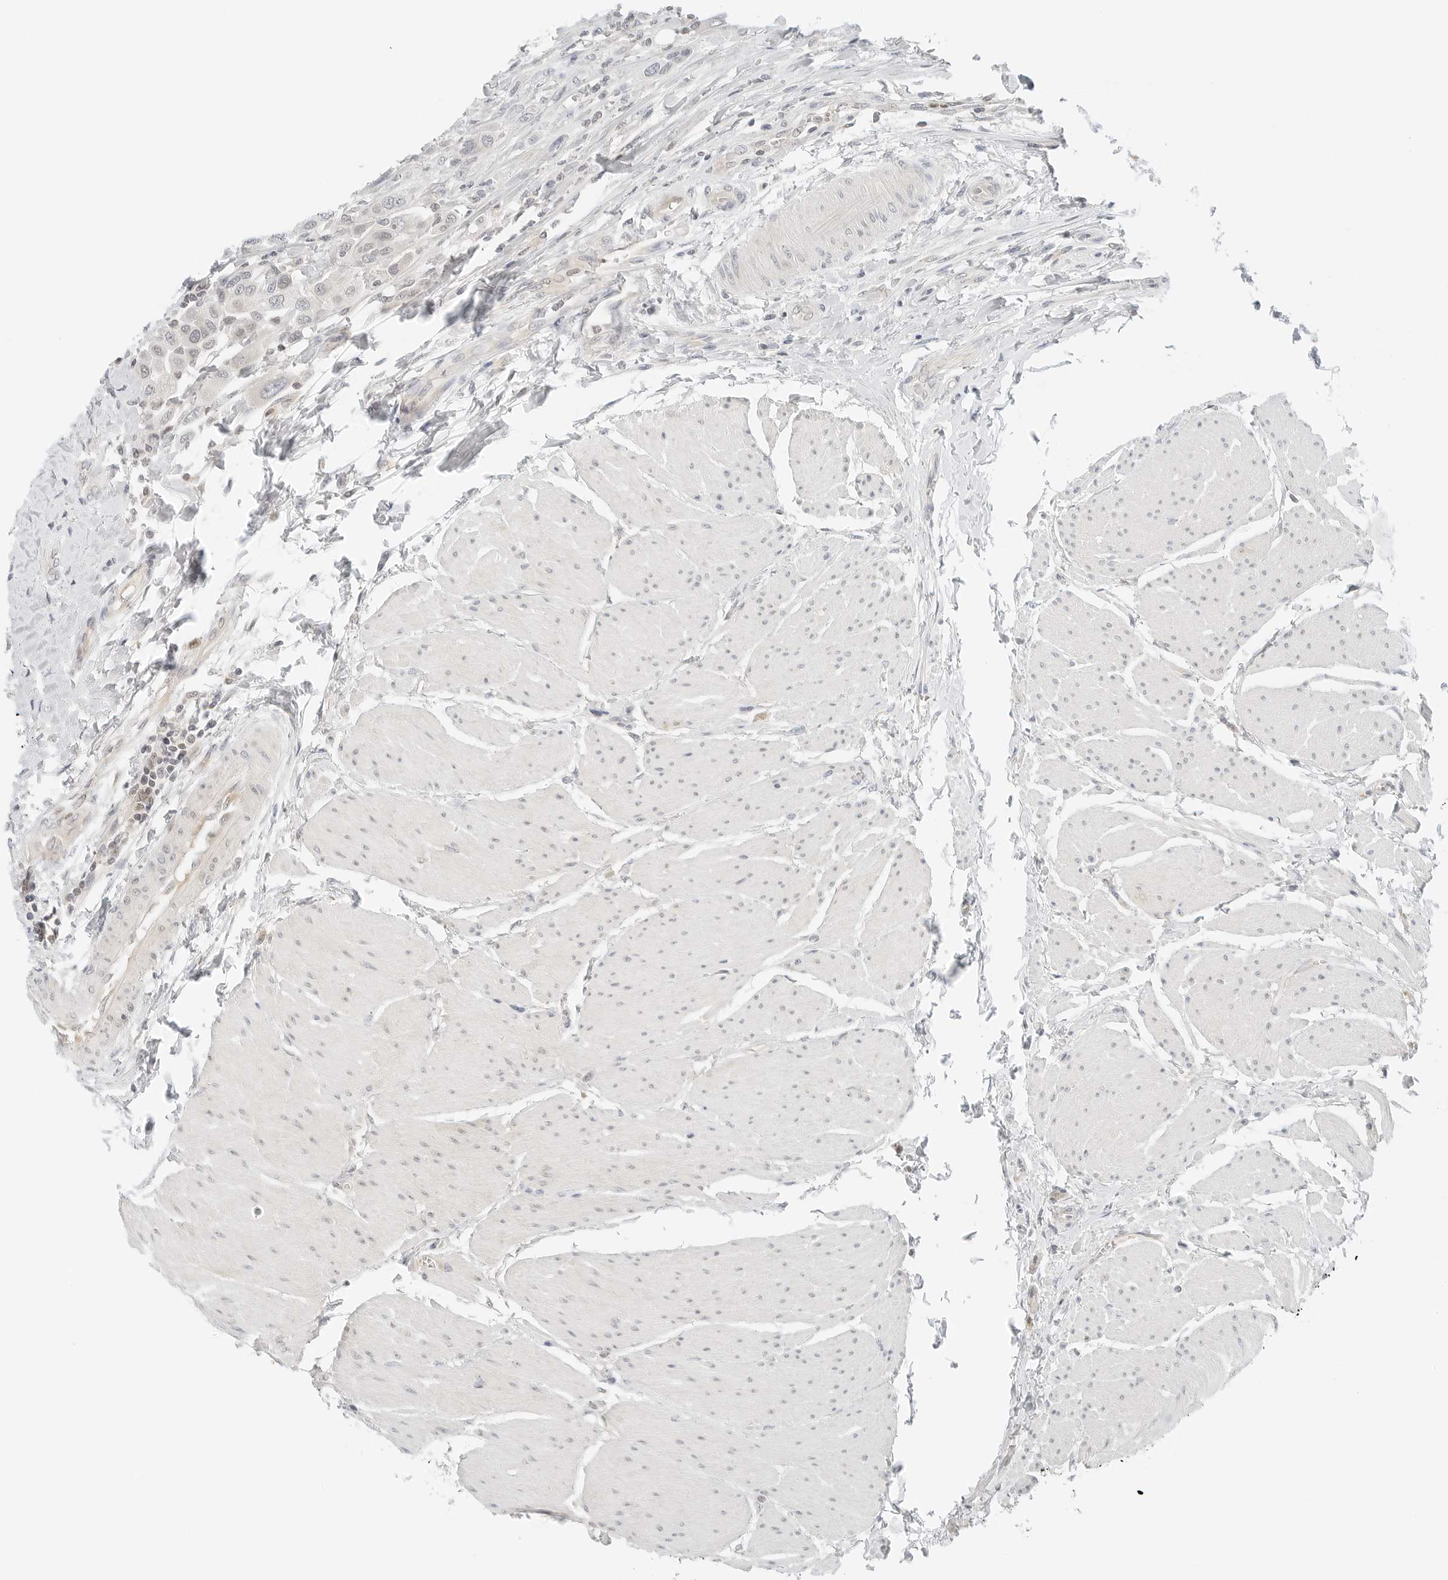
{"staining": {"intensity": "negative", "quantity": "none", "location": "none"}, "tissue": "urothelial cancer", "cell_type": "Tumor cells", "image_type": "cancer", "snomed": [{"axis": "morphology", "description": "Urothelial carcinoma, High grade"}, {"axis": "topography", "description": "Urinary bladder"}], "caption": "High-grade urothelial carcinoma was stained to show a protein in brown. There is no significant expression in tumor cells.", "gene": "IQCC", "patient": {"sex": "male", "age": 50}}